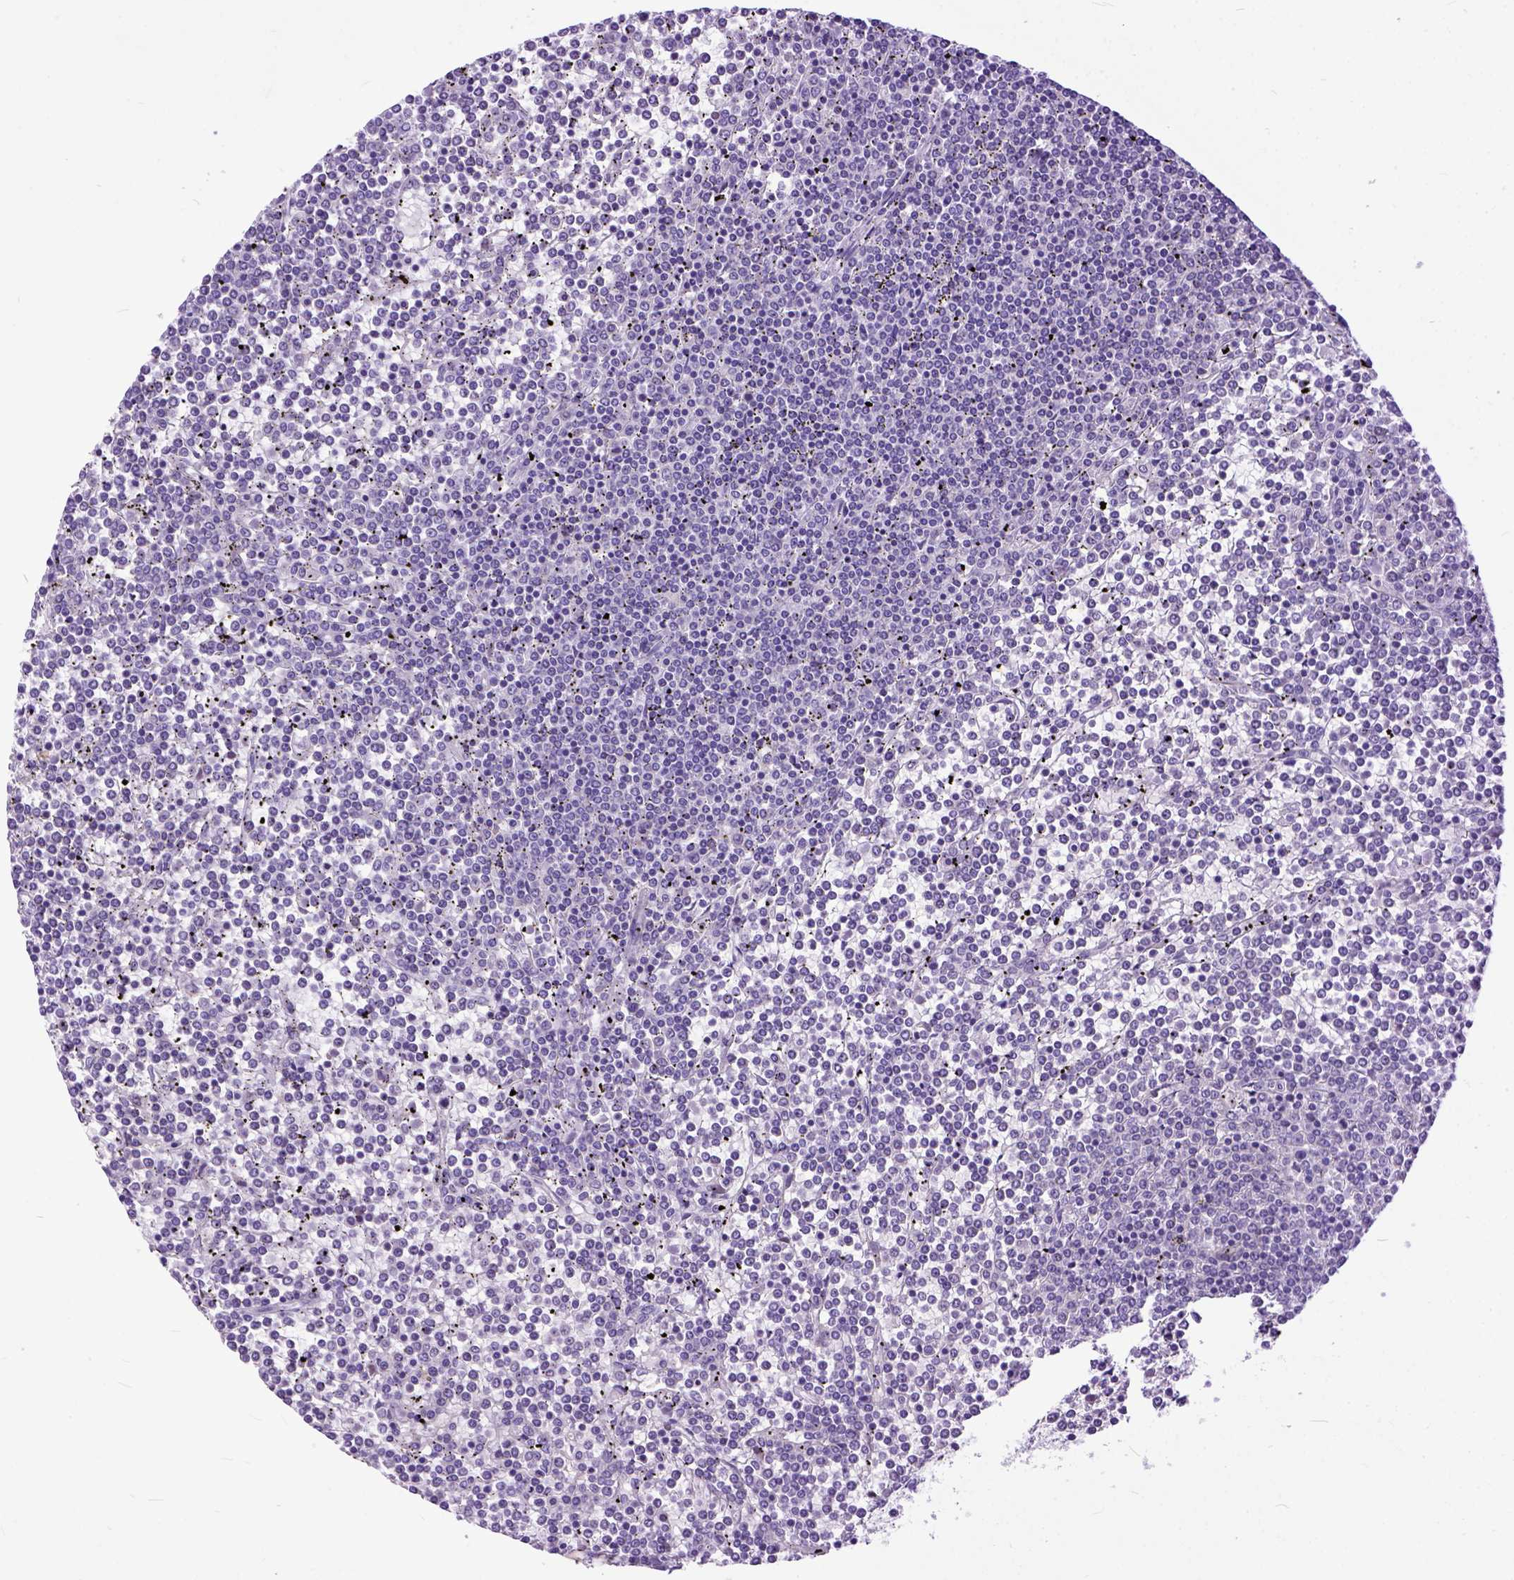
{"staining": {"intensity": "negative", "quantity": "none", "location": "none"}, "tissue": "lymphoma", "cell_type": "Tumor cells", "image_type": "cancer", "snomed": [{"axis": "morphology", "description": "Malignant lymphoma, non-Hodgkin's type, Low grade"}, {"axis": "topography", "description": "Spleen"}], "caption": "This photomicrograph is of lymphoma stained with immunohistochemistry to label a protein in brown with the nuclei are counter-stained blue. There is no expression in tumor cells.", "gene": "CRB1", "patient": {"sex": "female", "age": 19}}